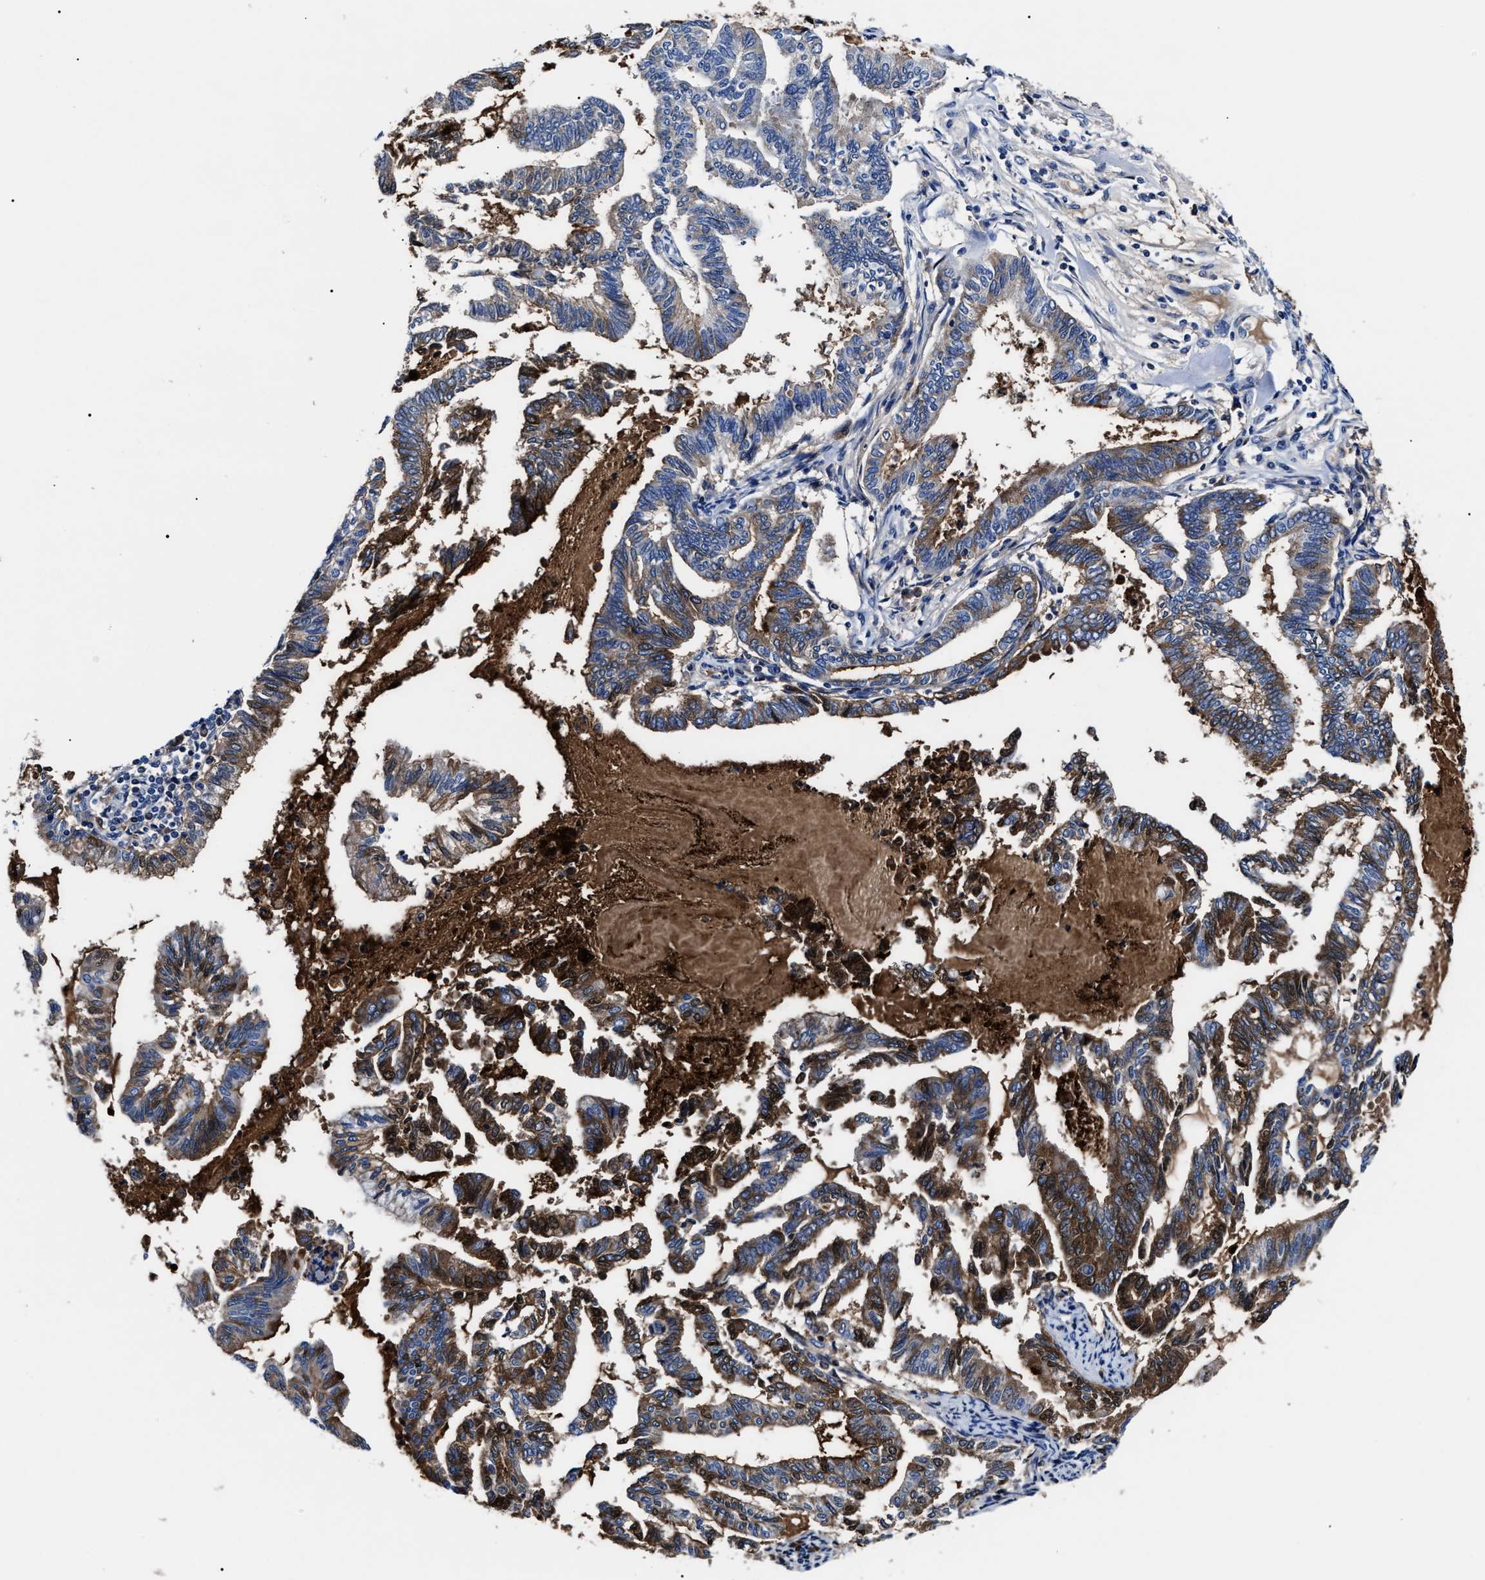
{"staining": {"intensity": "strong", "quantity": ">75%", "location": "cytoplasmic/membranous"}, "tissue": "endometrial cancer", "cell_type": "Tumor cells", "image_type": "cancer", "snomed": [{"axis": "morphology", "description": "Adenocarcinoma, NOS"}, {"axis": "topography", "description": "Endometrium"}], "caption": "A photomicrograph of endometrial adenocarcinoma stained for a protein shows strong cytoplasmic/membranous brown staining in tumor cells.", "gene": "ALPG", "patient": {"sex": "female", "age": 79}}